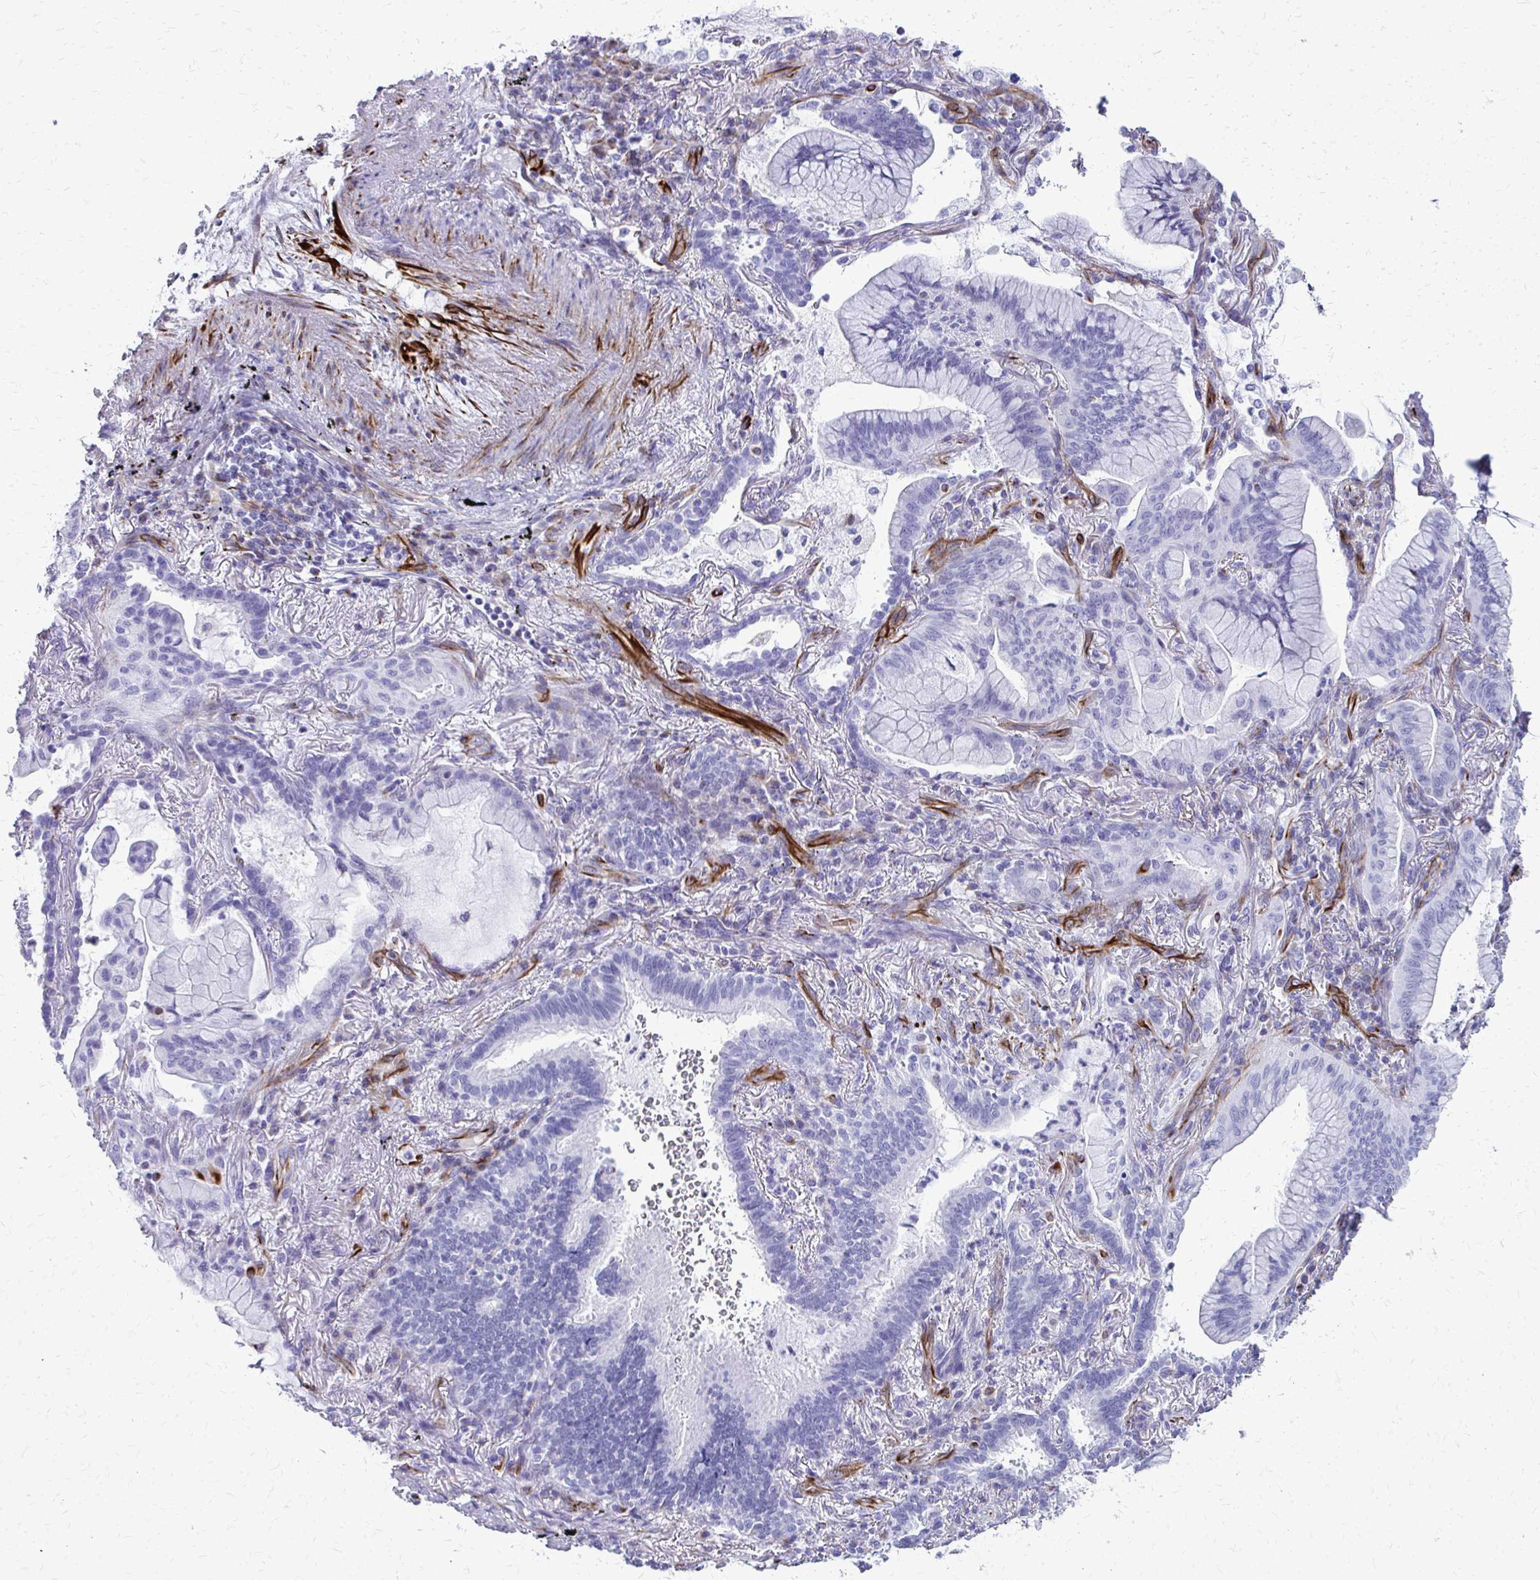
{"staining": {"intensity": "negative", "quantity": "none", "location": "none"}, "tissue": "lung cancer", "cell_type": "Tumor cells", "image_type": "cancer", "snomed": [{"axis": "morphology", "description": "Adenocarcinoma, NOS"}, {"axis": "topography", "description": "Lung"}], "caption": "An image of human lung cancer is negative for staining in tumor cells.", "gene": "TRIM6", "patient": {"sex": "male", "age": 77}}